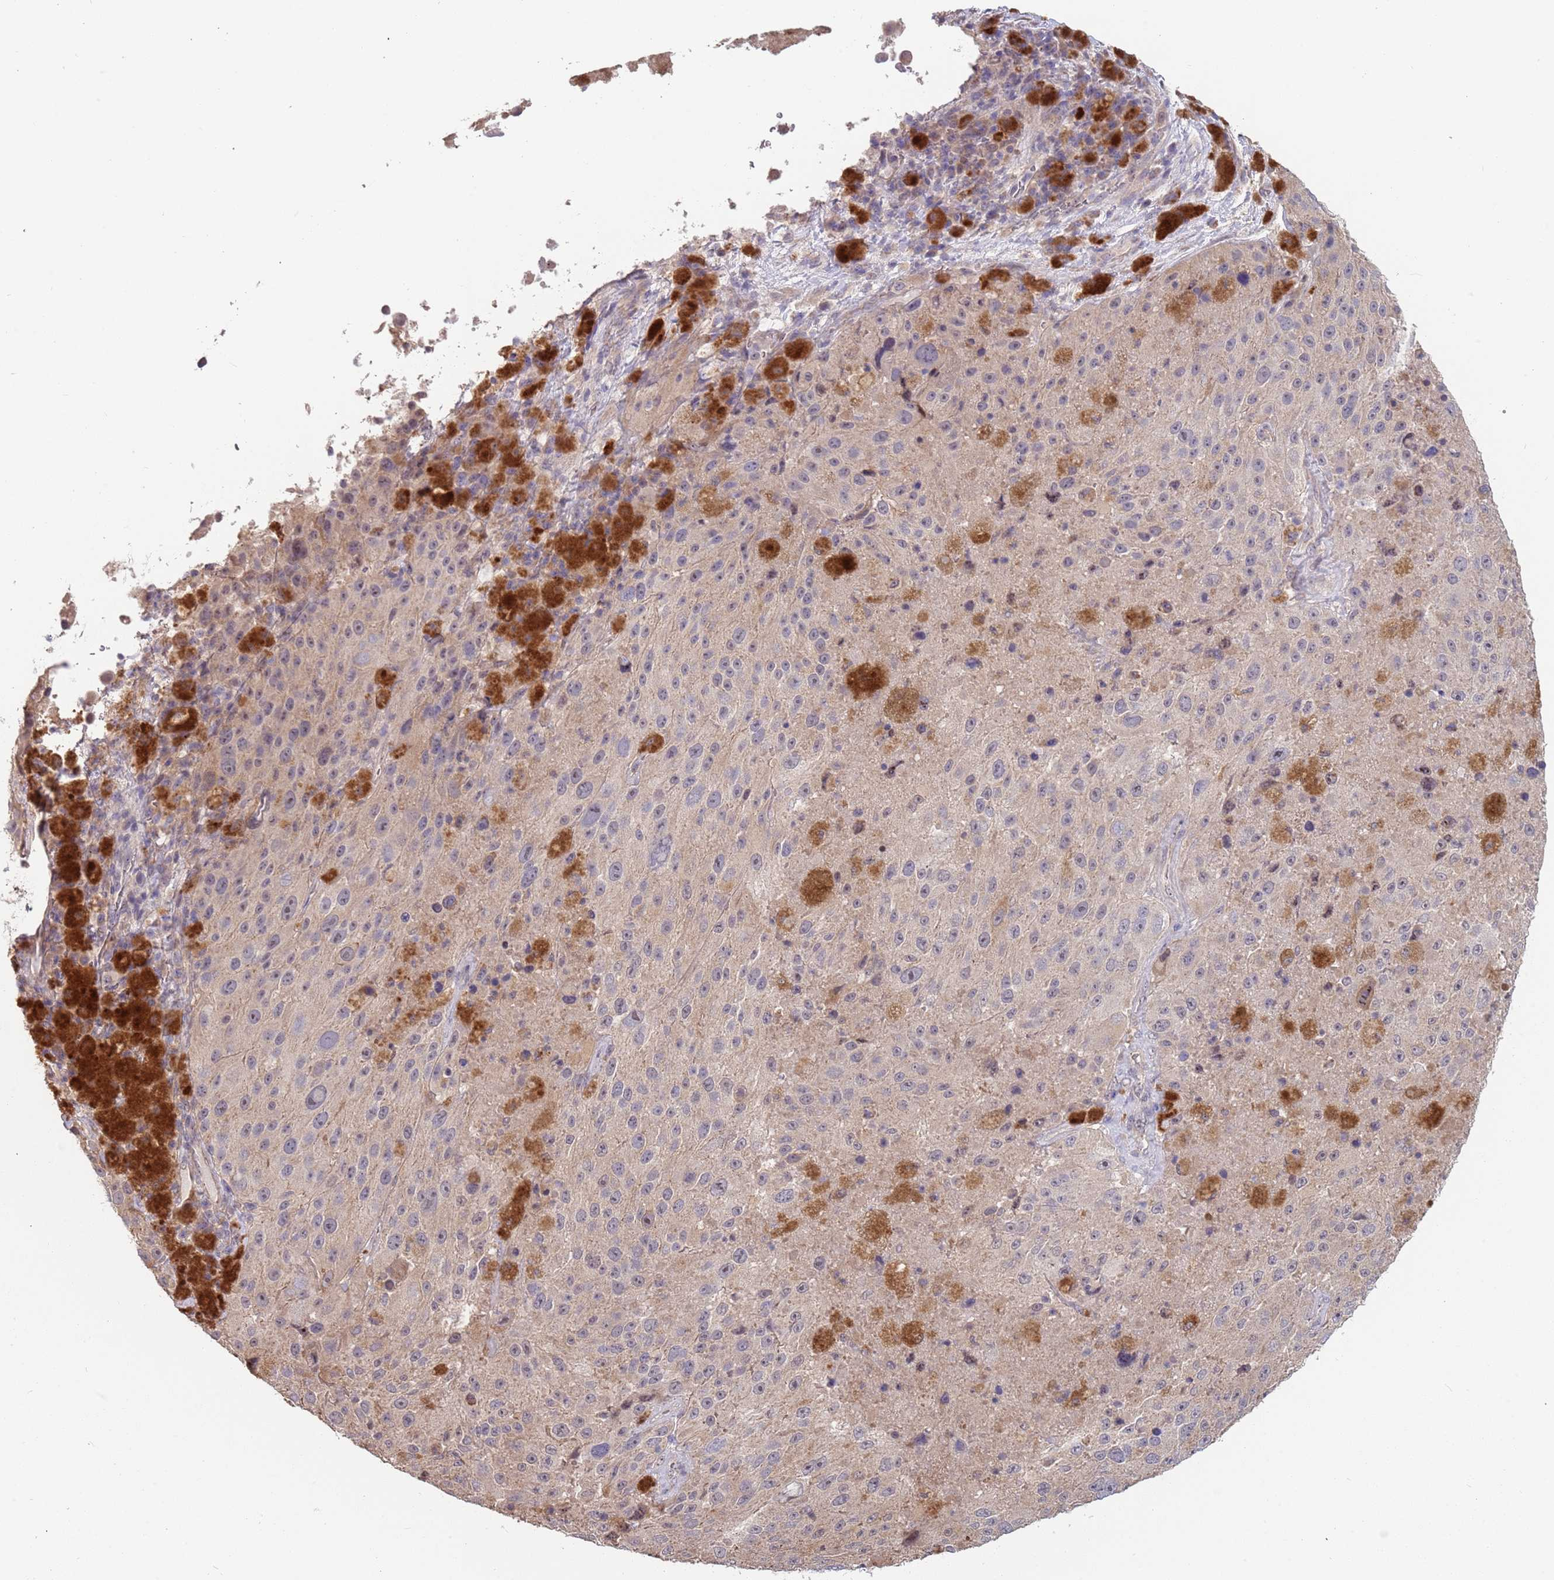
{"staining": {"intensity": "weak", "quantity": "<25%", "location": "cytoplasmic/membranous"}, "tissue": "melanoma", "cell_type": "Tumor cells", "image_type": "cancer", "snomed": [{"axis": "morphology", "description": "Malignant melanoma, Metastatic site"}, {"axis": "topography", "description": "Lymph node"}], "caption": "High magnification brightfield microscopy of melanoma stained with DAB (brown) and counterstained with hematoxylin (blue): tumor cells show no significant staining. (IHC, brightfield microscopy, high magnification).", "gene": "TMEM64", "patient": {"sex": "male", "age": 62}}